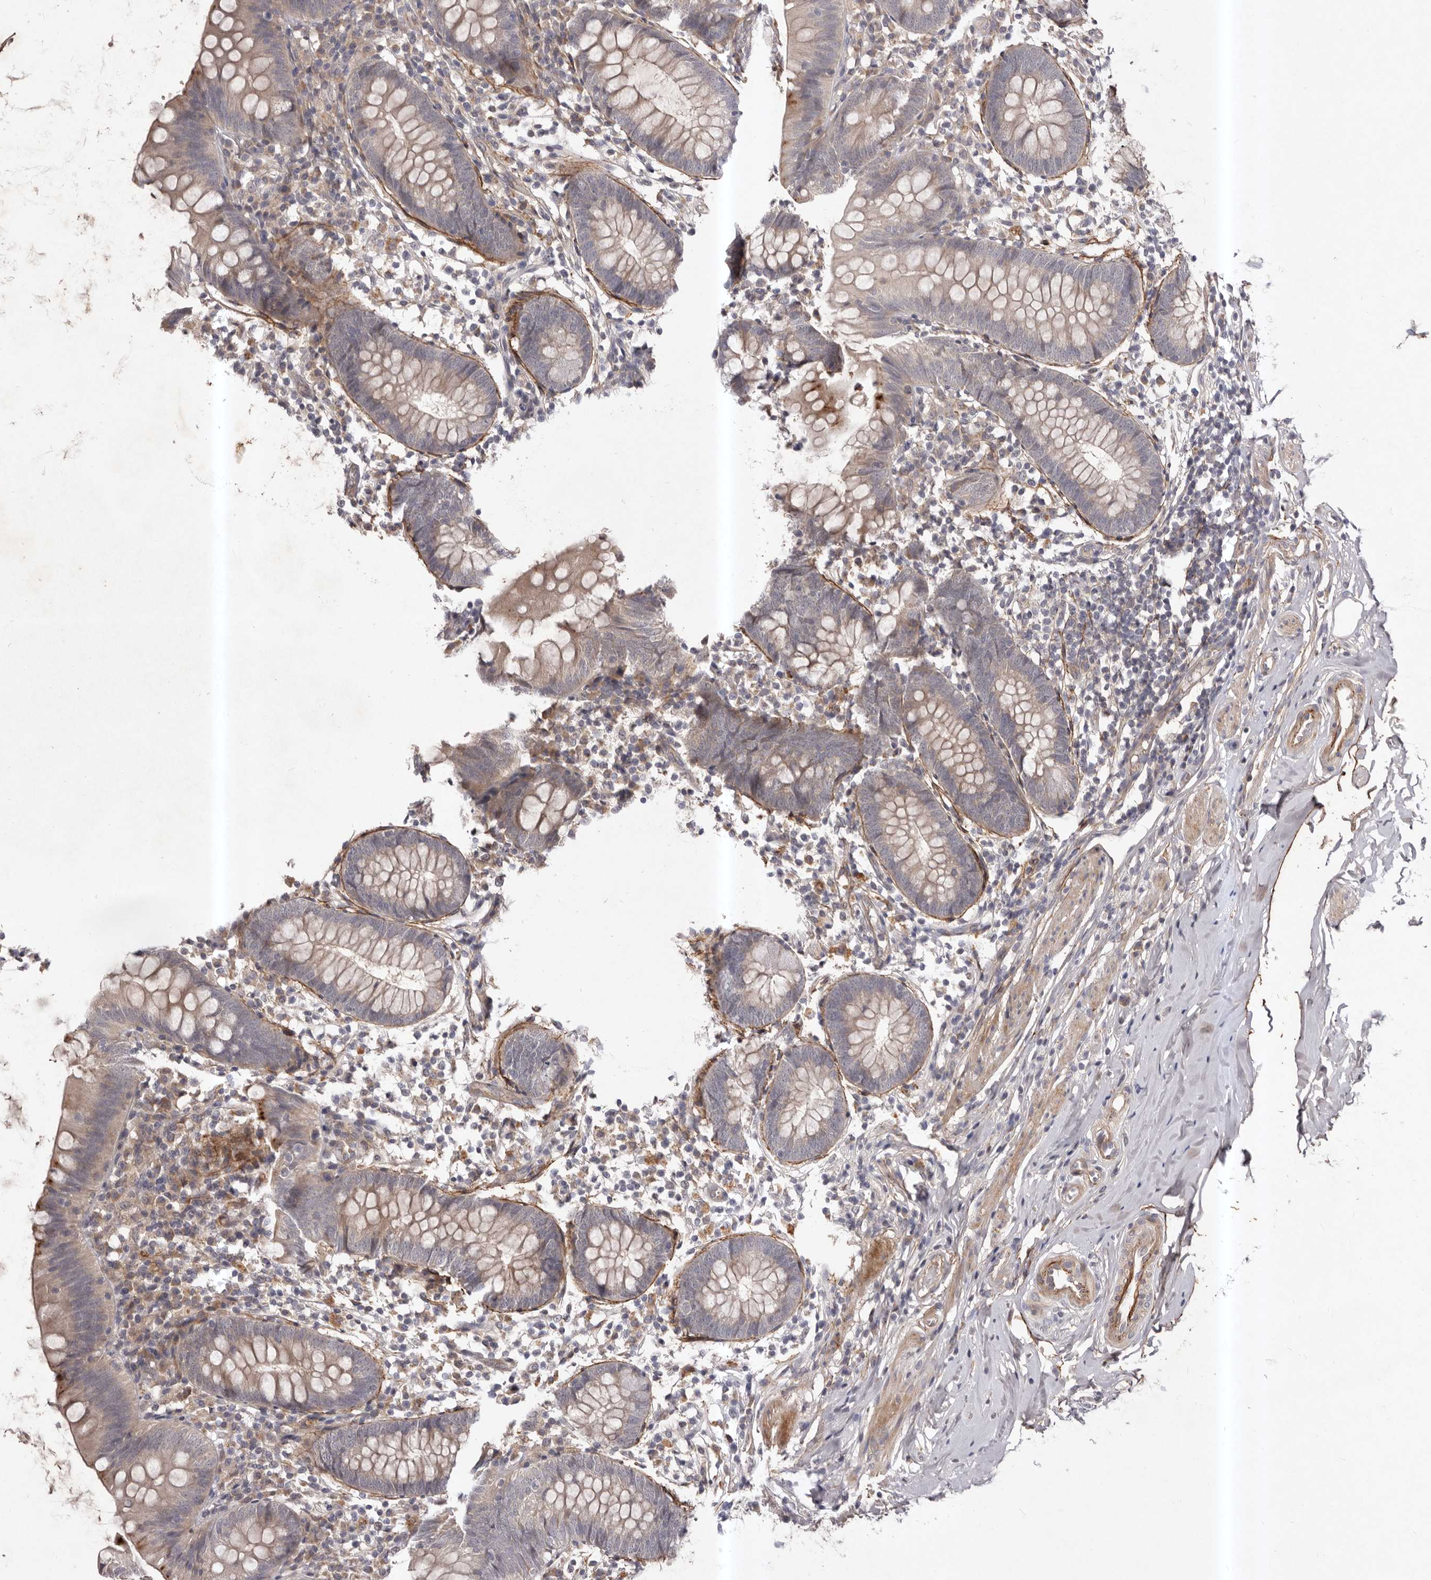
{"staining": {"intensity": "weak", "quantity": "<25%", "location": "cytoplasmic/membranous"}, "tissue": "appendix", "cell_type": "Glandular cells", "image_type": "normal", "snomed": [{"axis": "morphology", "description": "Normal tissue, NOS"}, {"axis": "topography", "description": "Appendix"}], "caption": "DAB (3,3'-diaminobenzidine) immunohistochemical staining of unremarkable human appendix exhibits no significant expression in glandular cells.", "gene": "HBS1L", "patient": {"sex": "female", "age": 62}}